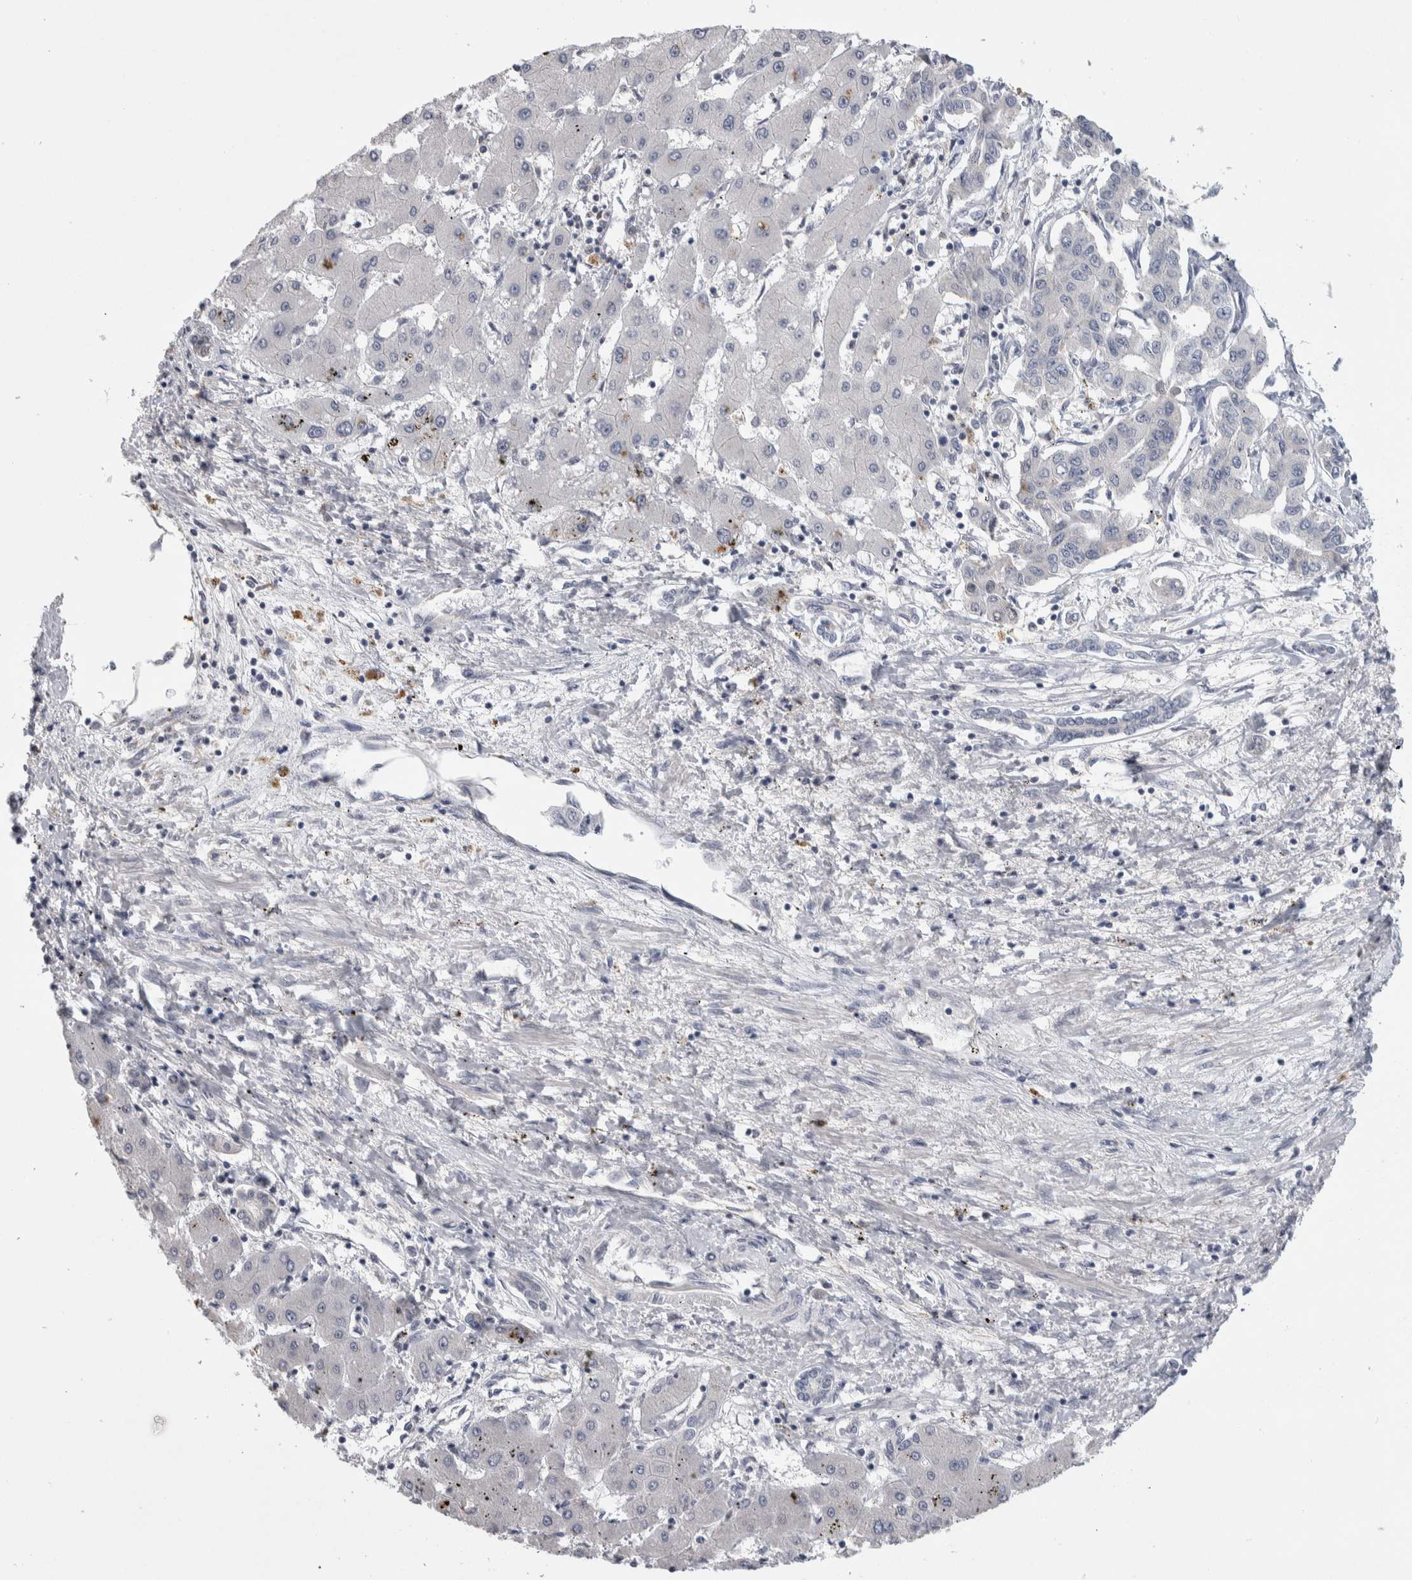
{"staining": {"intensity": "negative", "quantity": "none", "location": "none"}, "tissue": "liver cancer", "cell_type": "Tumor cells", "image_type": "cancer", "snomed": [{"axis": "morphology", "description": "Cholangiocarcinoma"}, {"axis": "topography", "description": "Liver"}], "caption": "IHC image of human liver cancer stained for a protein (brown), which exhibits no expression in tumor cells. (DAB immunohistochemistry (IHC) visualized using brightfield microscopy, high magnification).", "gene": "NFKB2", "patient": {"sex": "male", "age": 59}}